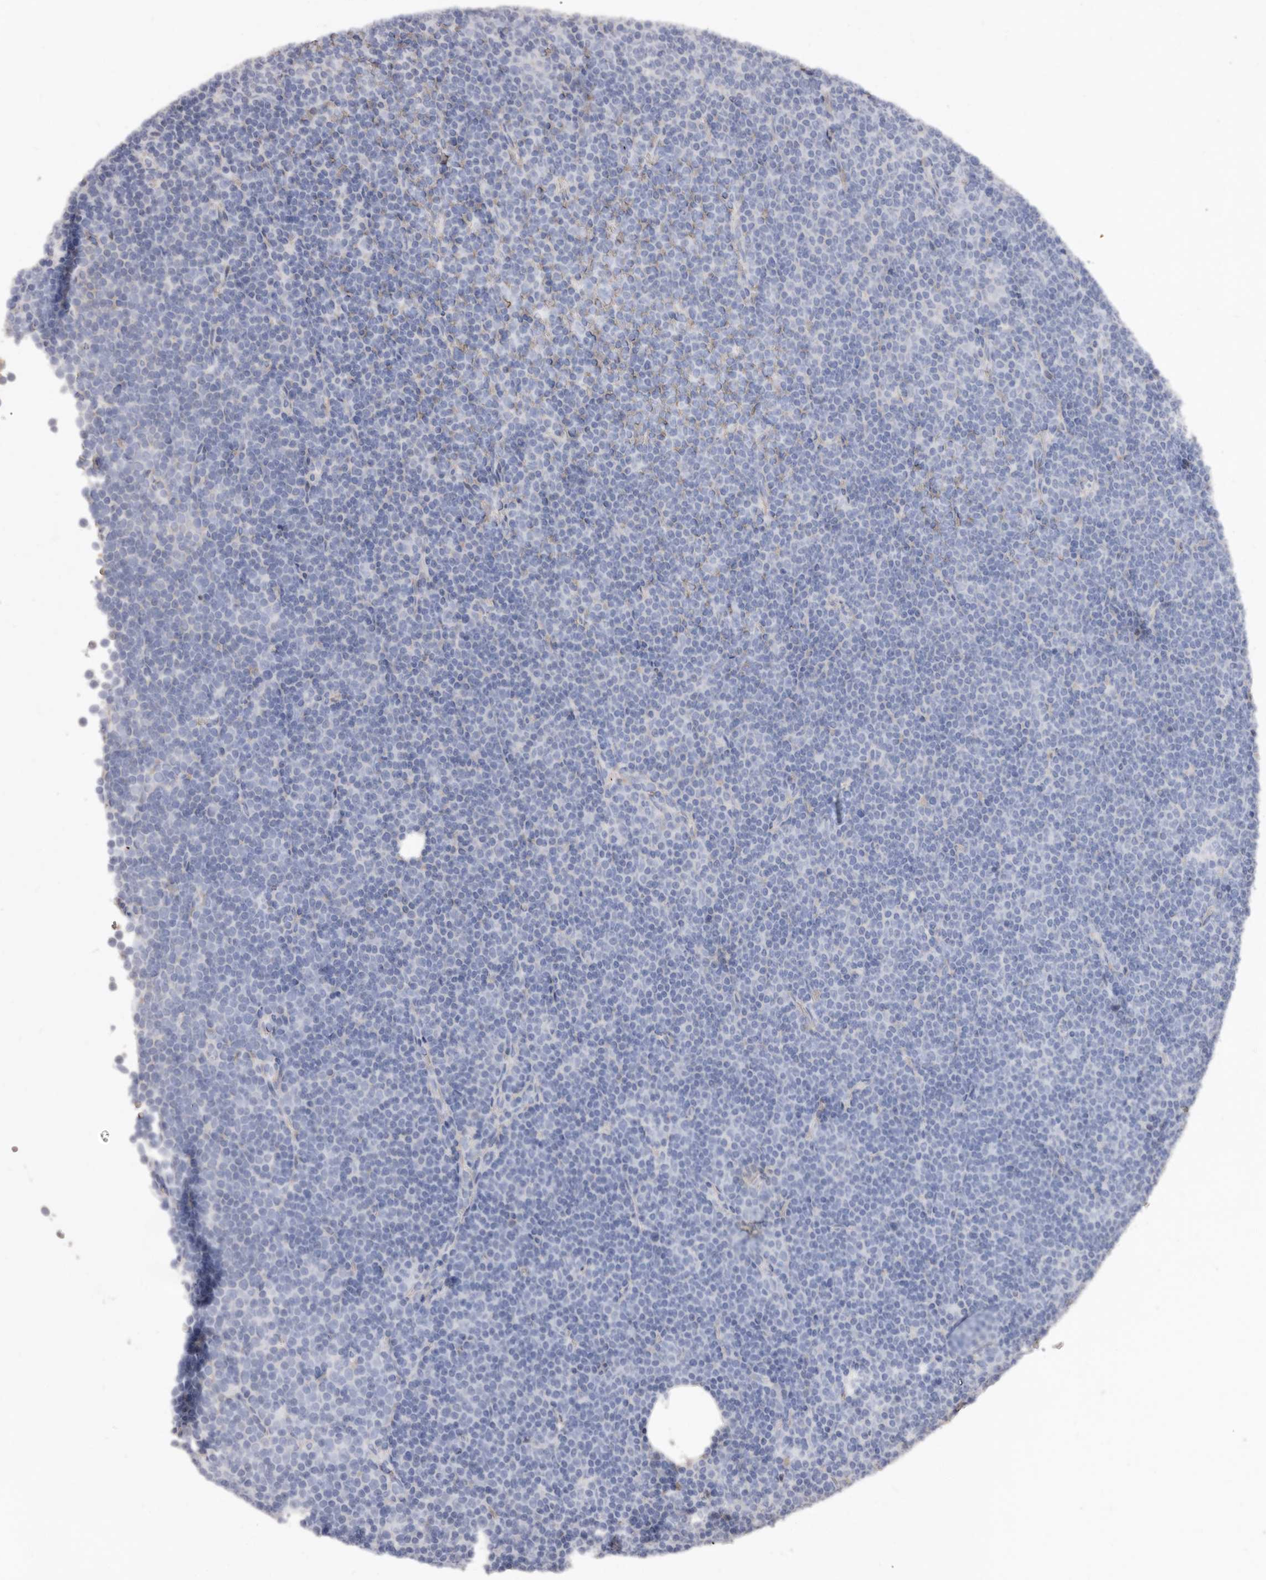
{"staining": {"intensity": "negative", "quantity": "none", "location": "none"}, "tissue": "lymphoma", "cell_type": "Tumor cells", "image_type": "cancer", "snomed": [{"axis": "morphology", "description": "Malignant lymphoma, non-Hodgkin's type, Low grade"}, {"axis": "topography", "description": "Lymph node"}], "caption": "Tumor cells are negative for brown protein staining in lymphoma.", "gene": "COQ8B", "patient": {"sex": "female", "age": 67}}